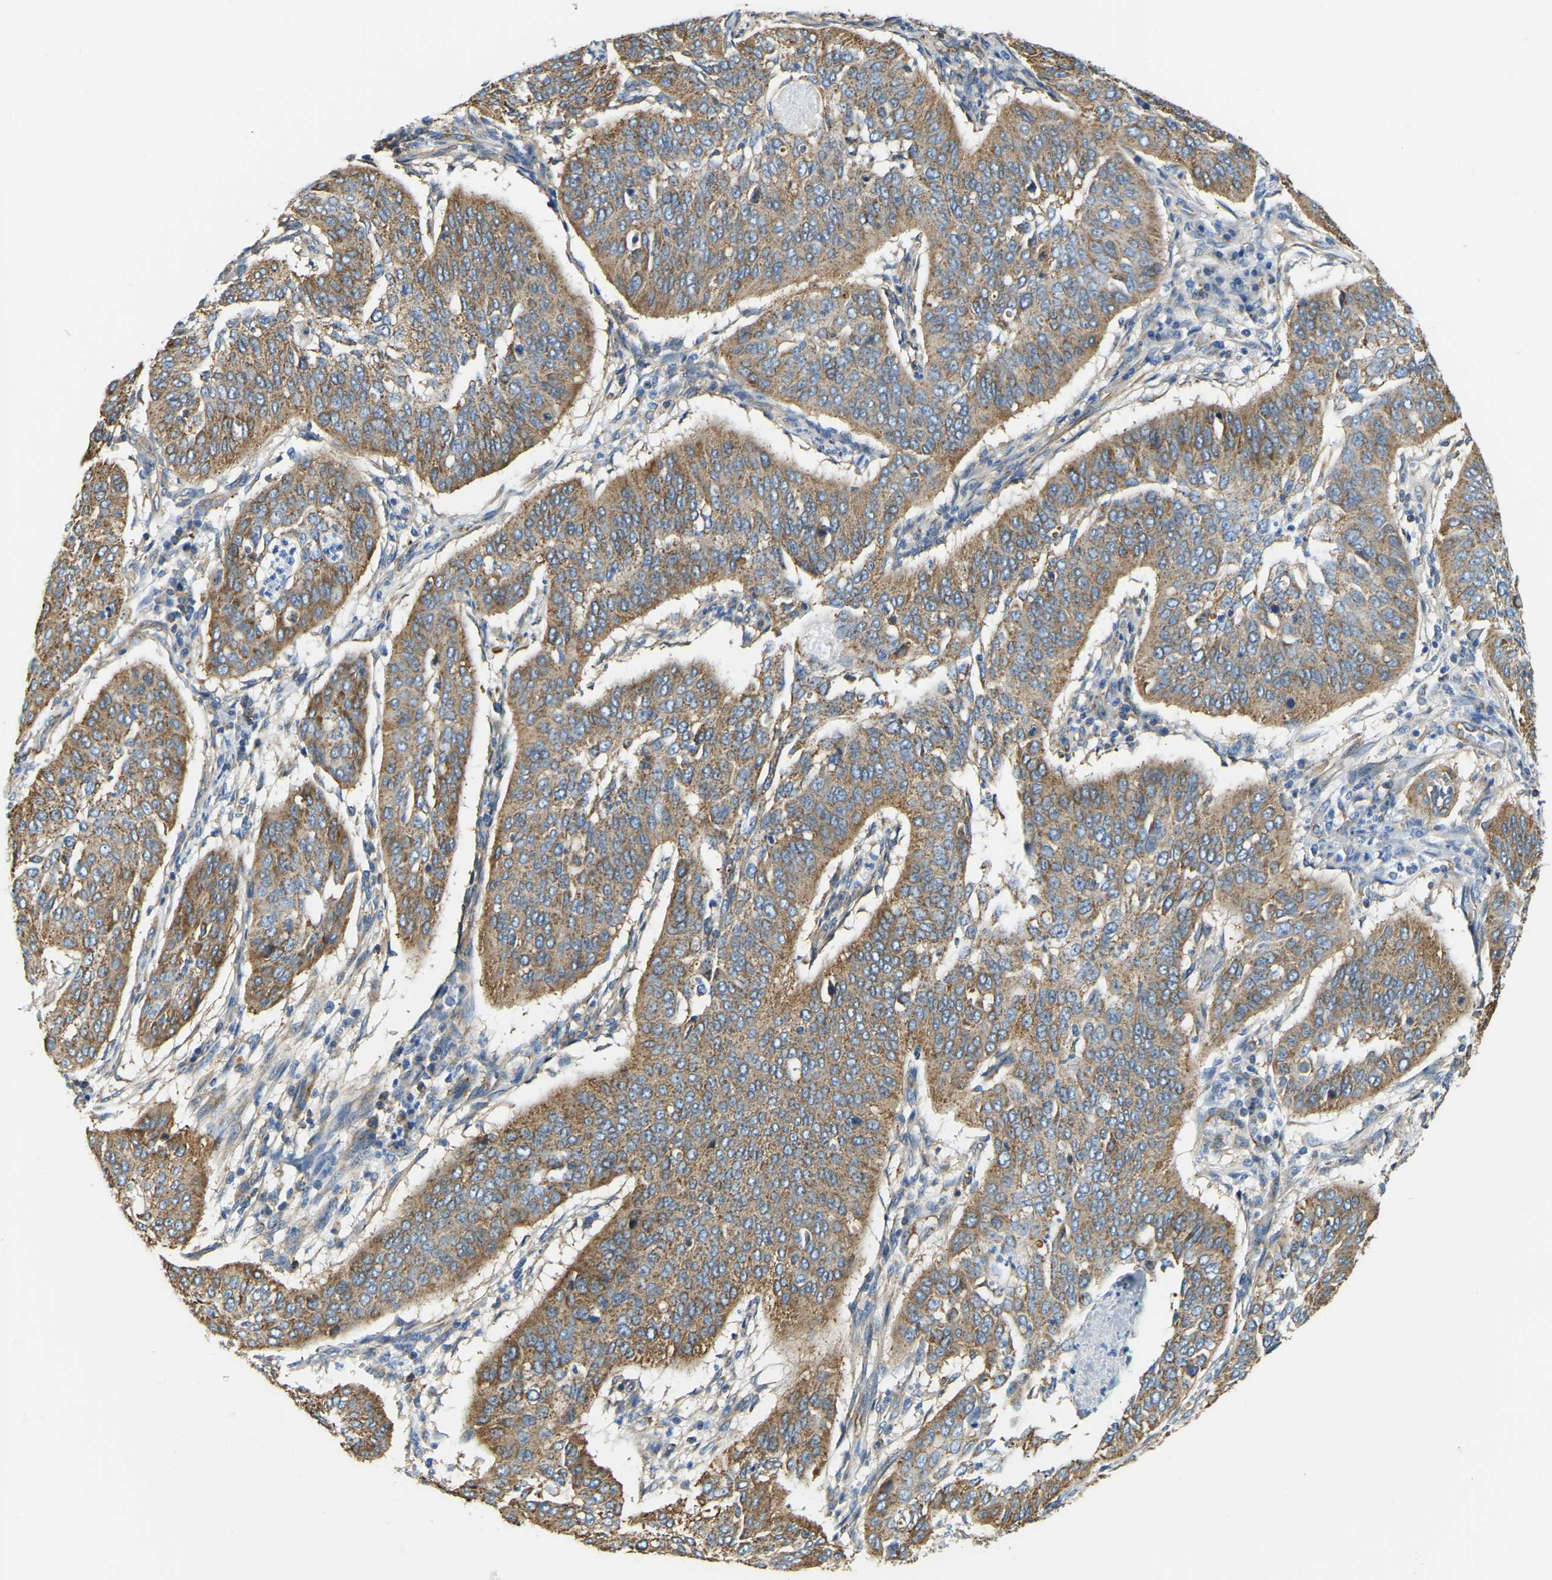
{"staining": {"intensity": "moderate", "quantity": ">75%", "location": "cytoplasmic/membranous"}, "tissue": "cervical cancer", "cell_type": "Tumor cells", "image_type": "cancer", "snomed": [{"axis": "morphology", "description": "Normal tissue, NOS"}, {"axis": "morphology", "description": "Squamous cell carcinoma, NOS"}, {"axis": "topography", "description": "Cervix"}], "caption": "Moderate cytoplasmic/membranous protein expression is identified in approximately >75% of tumor cells in cervical cancer. The staining is performed using DAB brown chromogen to label protein expression. The nuclei are counter-stained blue using hematoxylin.", "gene": "AHNAK", "patient": {"sex": "female", "age": 39}}